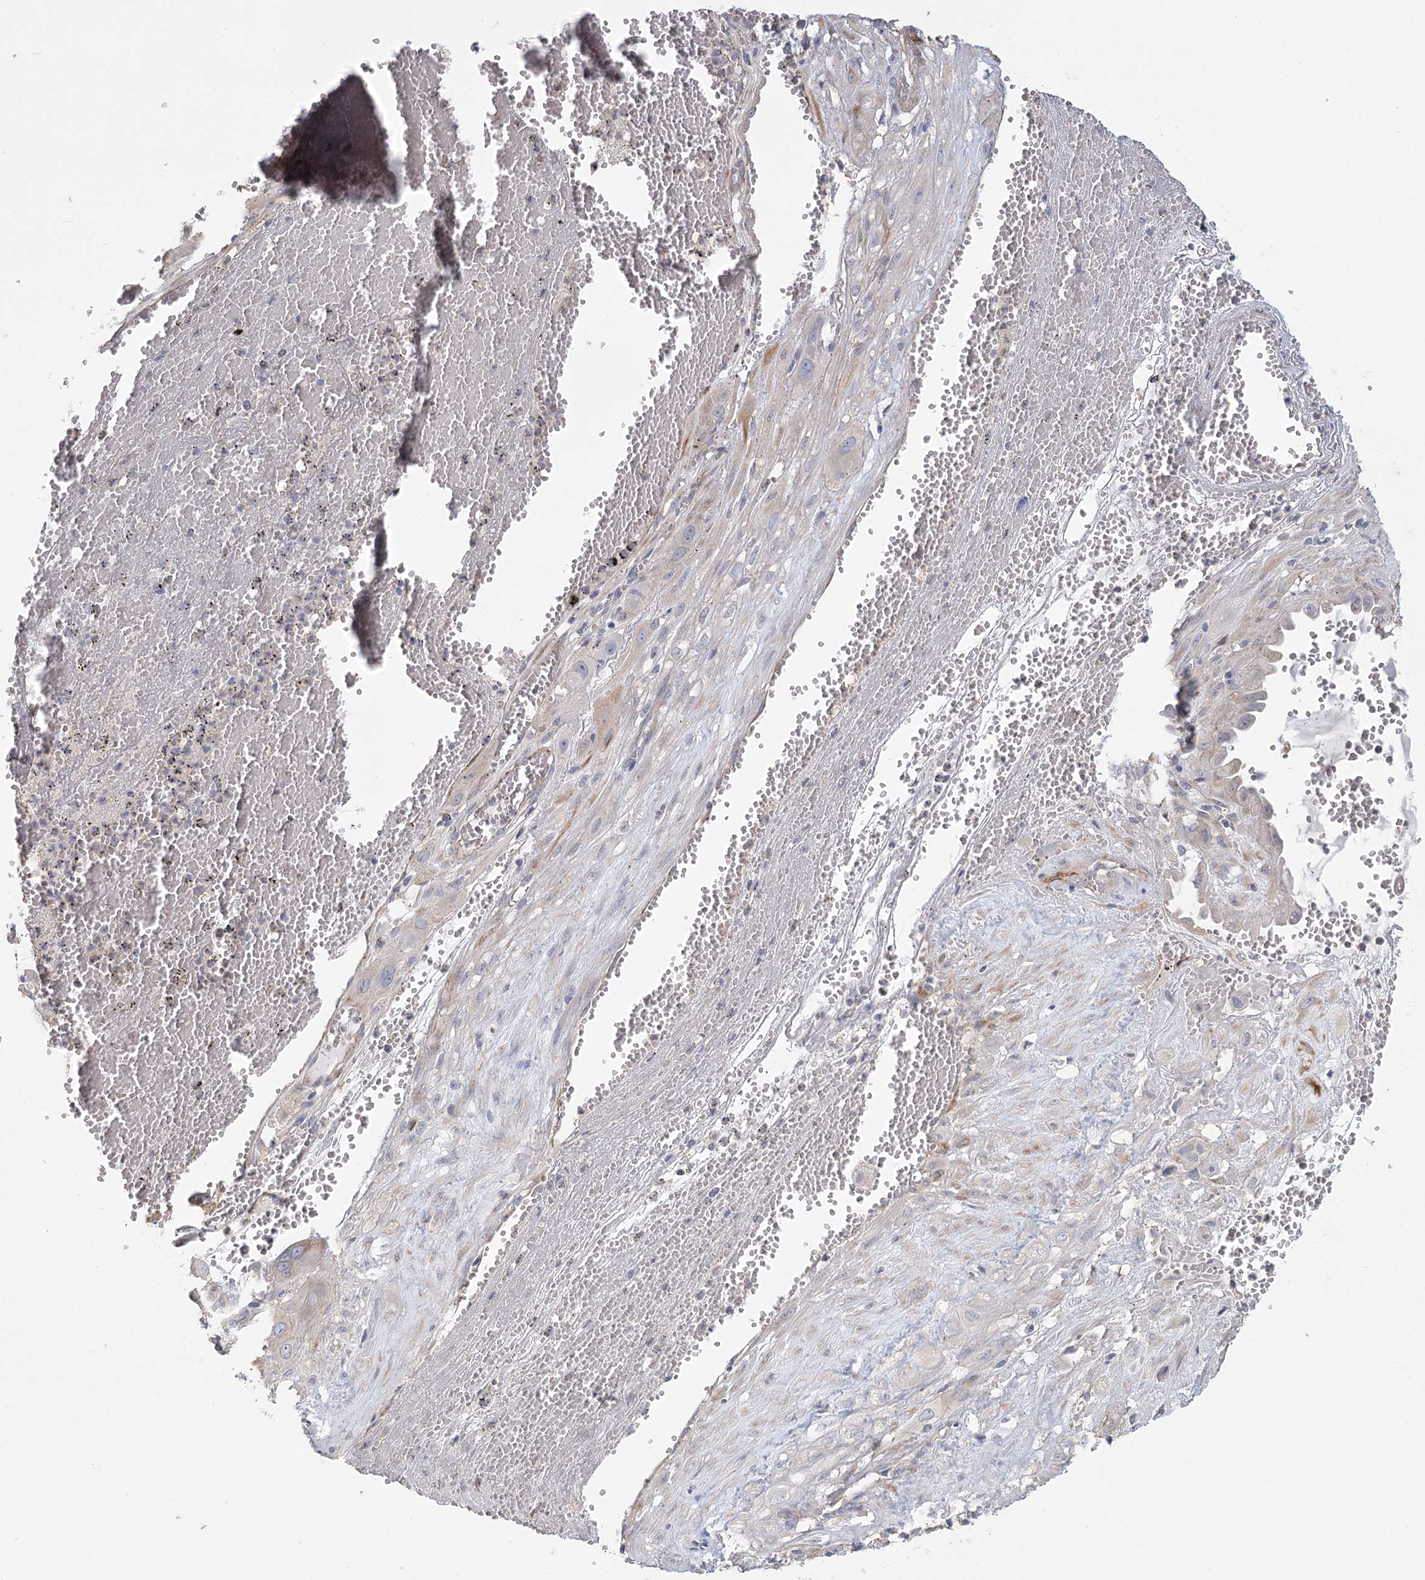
{"staining": {"intensity": "negative", "quantity": "none", "location": "none"}, "tissue": "cervical cancer", "cell_type": "Tumor cells", "image_type": "cancer", "snomed": [{"axis": "morphology", "description": "Squamous cell carcinoma, NOS"}, {"axis": "topography", "description": "Cervix"}], "caption": "DAB (3,3'-diaminobenzidine) immunohistochemical staining of cervical squamous cell carcinoma displays no significant positivity in tumor cells.", "gene": "CNTLN", "patient": {"sex": "female", "age": 34}}